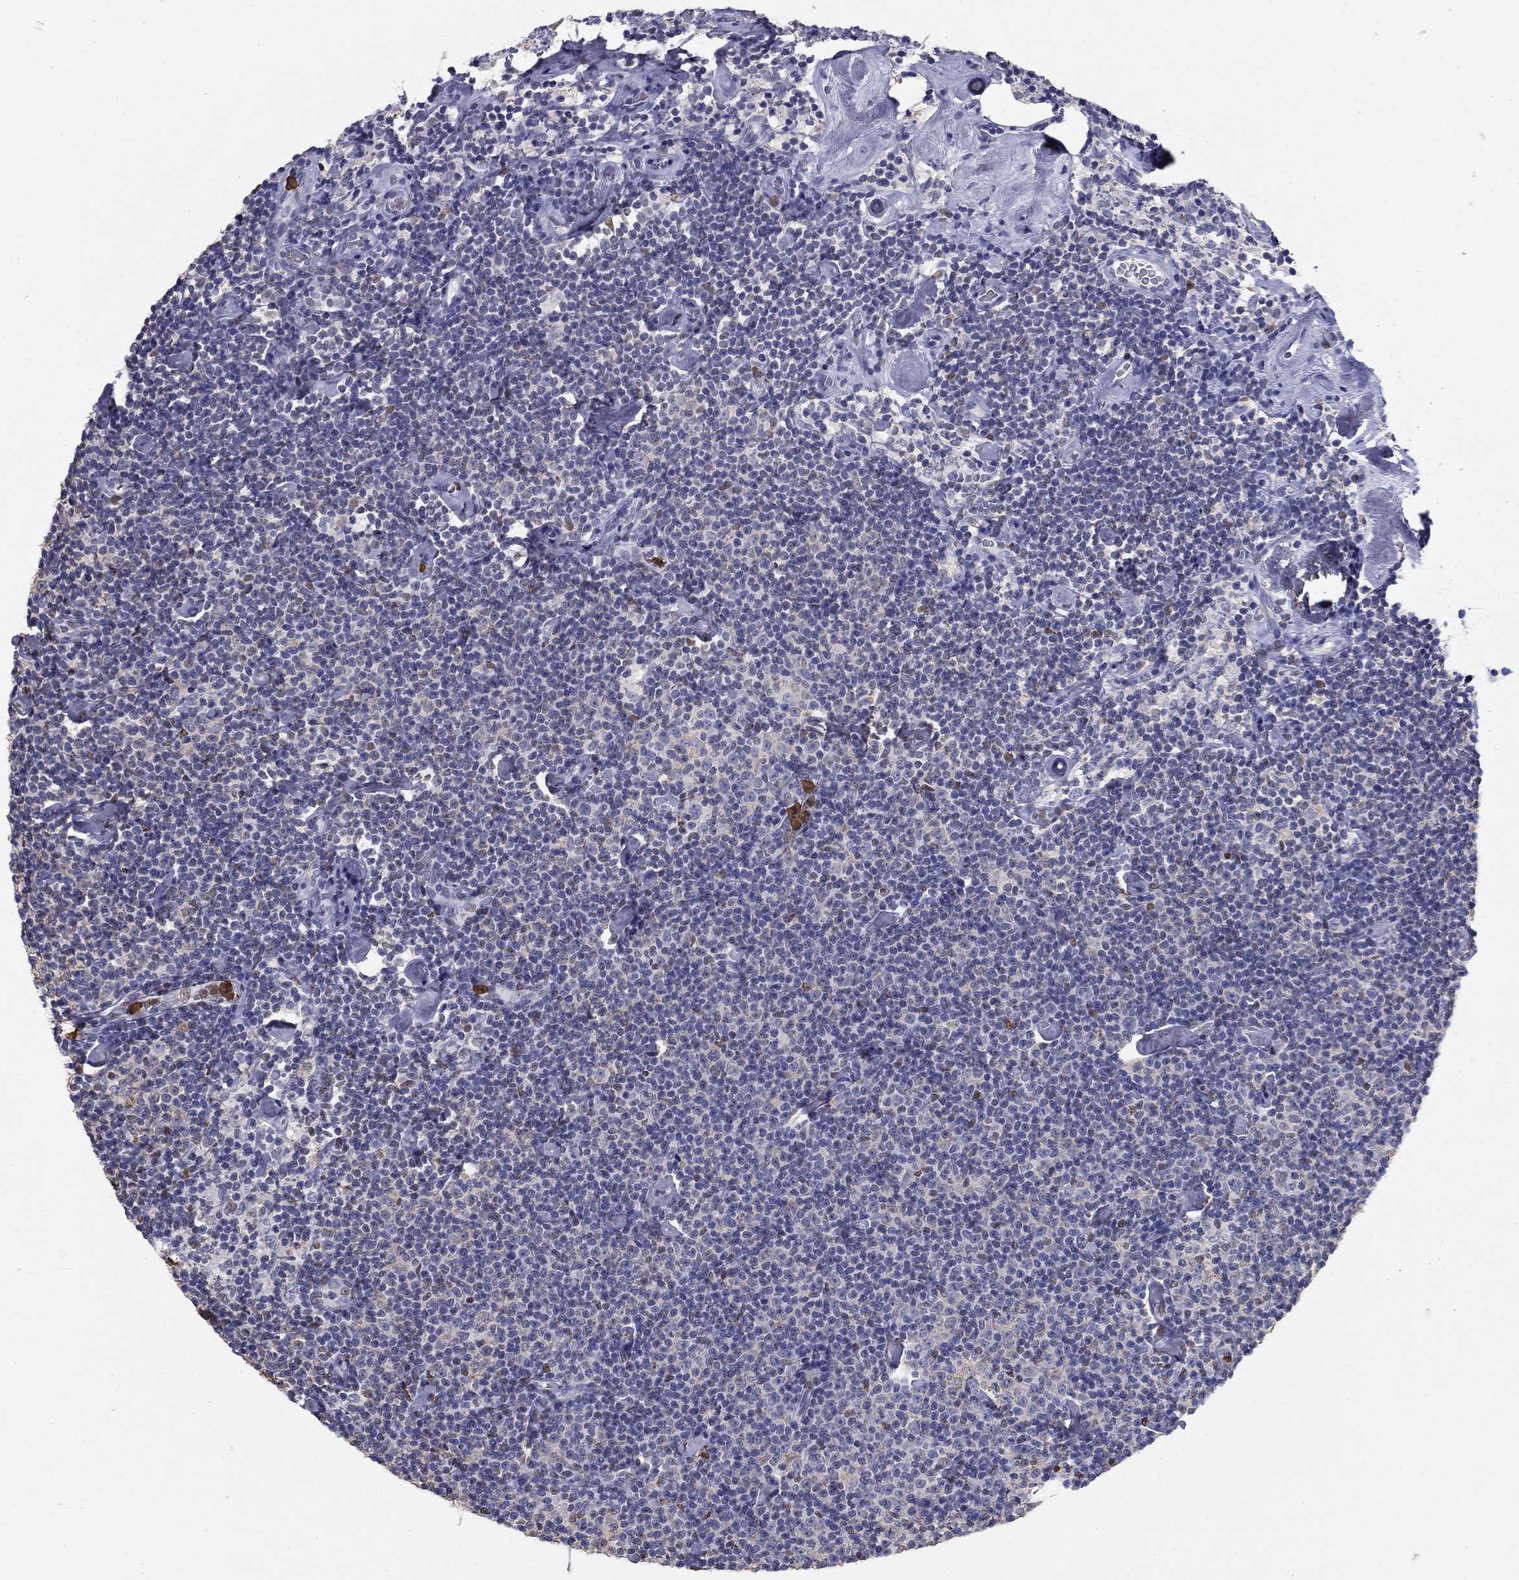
{"staining": {"intensity": "negative", "quantity": "none", "location": "none"}, "tissue": "lymphoma", "cell_type": "Tumor cells", "image_type": "cancer", "snomed": [{"axis": "morphology", "description": "Malignant lymphoma, non-Hodgkin's type, Low grade"}, {"axis": "topography", "description": "Lymph node"}], "caption": "Tumor cells are negative for protein expression in human lymphoma.", "gene": "IGSF8", "patient": {"sex": "male", "age": 81}}